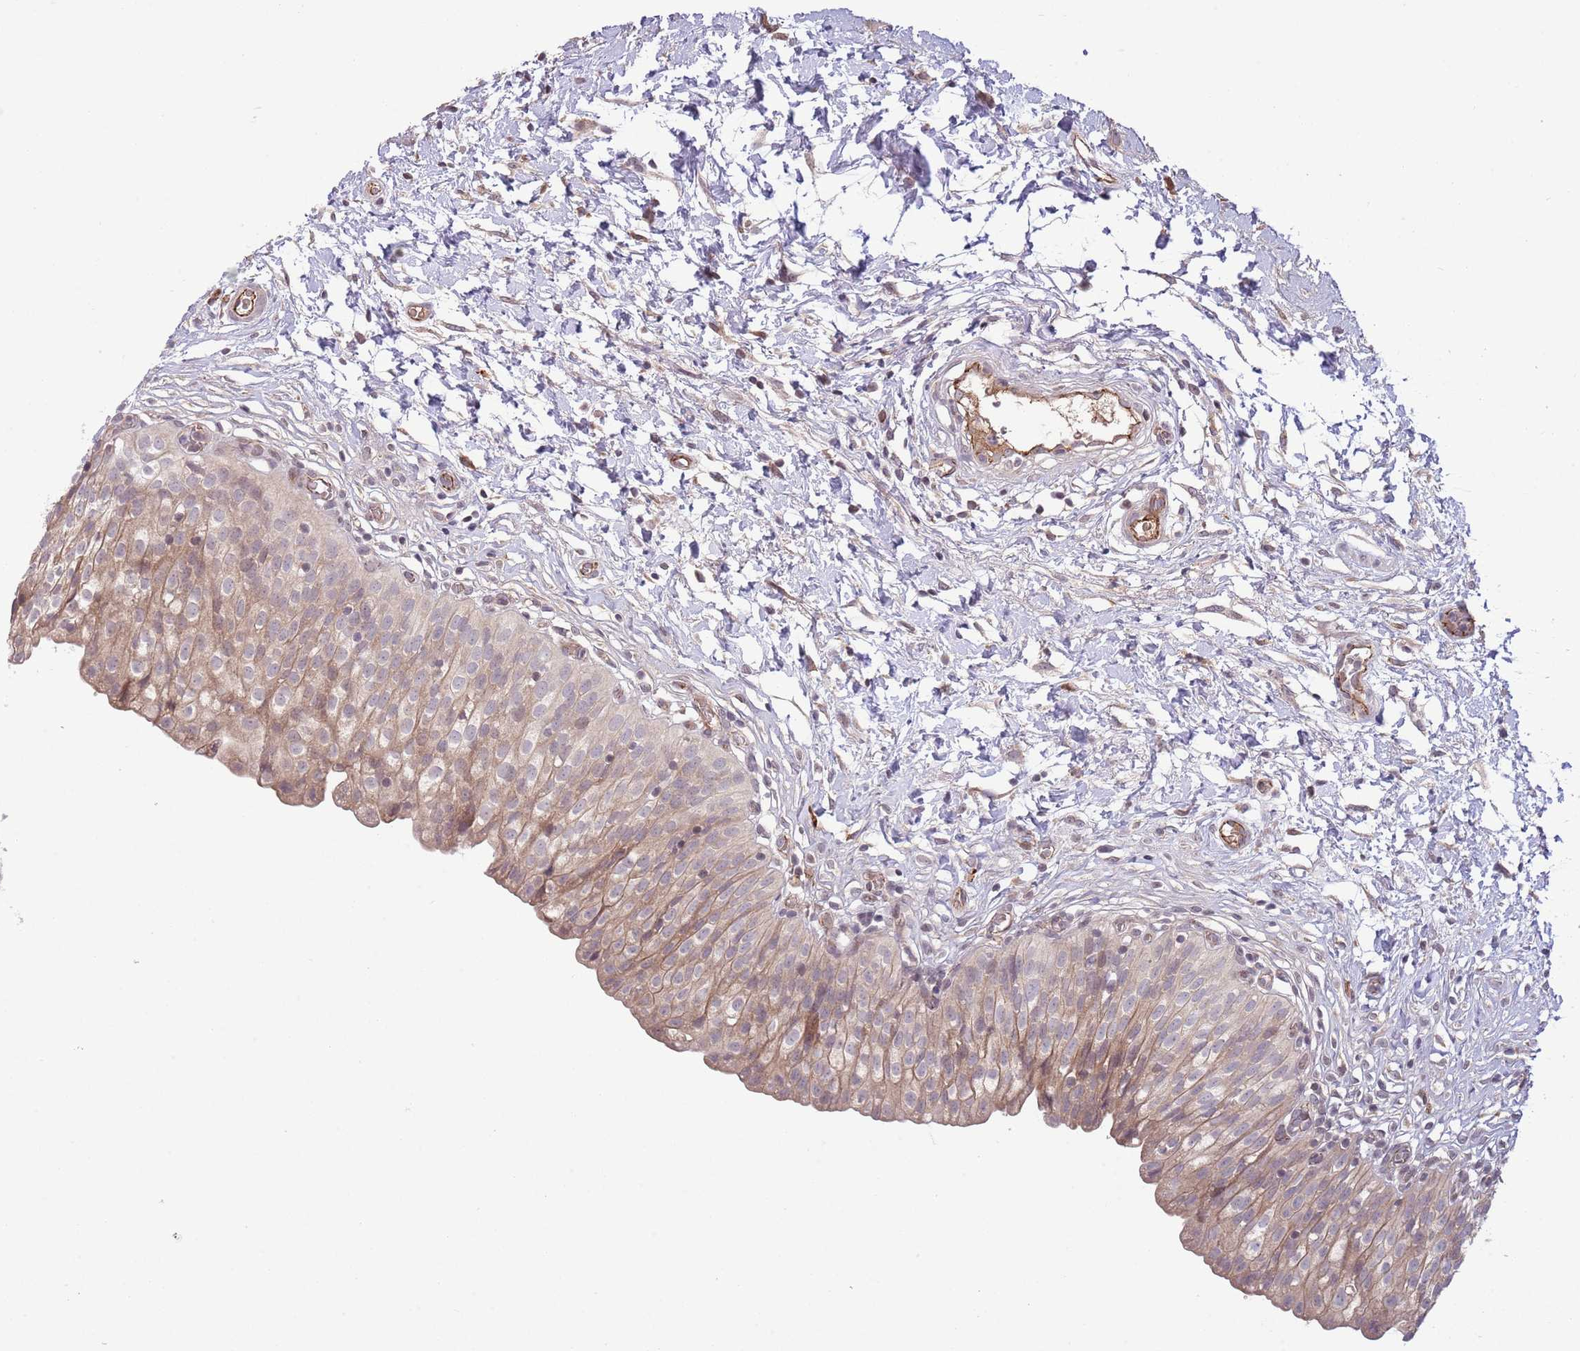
{"staining": {"intensity": "moderate", "quantity": "25%-75%", "location": "cytoplasmic/membranous"}, "tissue": "urinary bladder", "cell_type": "Urothelial cells", "image_type": "normal", "snomed": [{"axis": "morphology", "description": "Normal tissue, NOS"}, {"axis": "topography", "description": "Urinary bladder"}], "caption": "Immunohistochemistry (DAB (3,3'-diaminobenzidine)) staining of unremarkable urinary bladder displays moderate cytoplasmic/membranous protein positivity in approximately 25%-75% of urothelial cells. (Stains: DAB in brown, nuclei in blue, Microscopy: brightfield microscopy at high magnification).", "gene": "DPP10", "patient": {"sex": "male", "age": 55}}